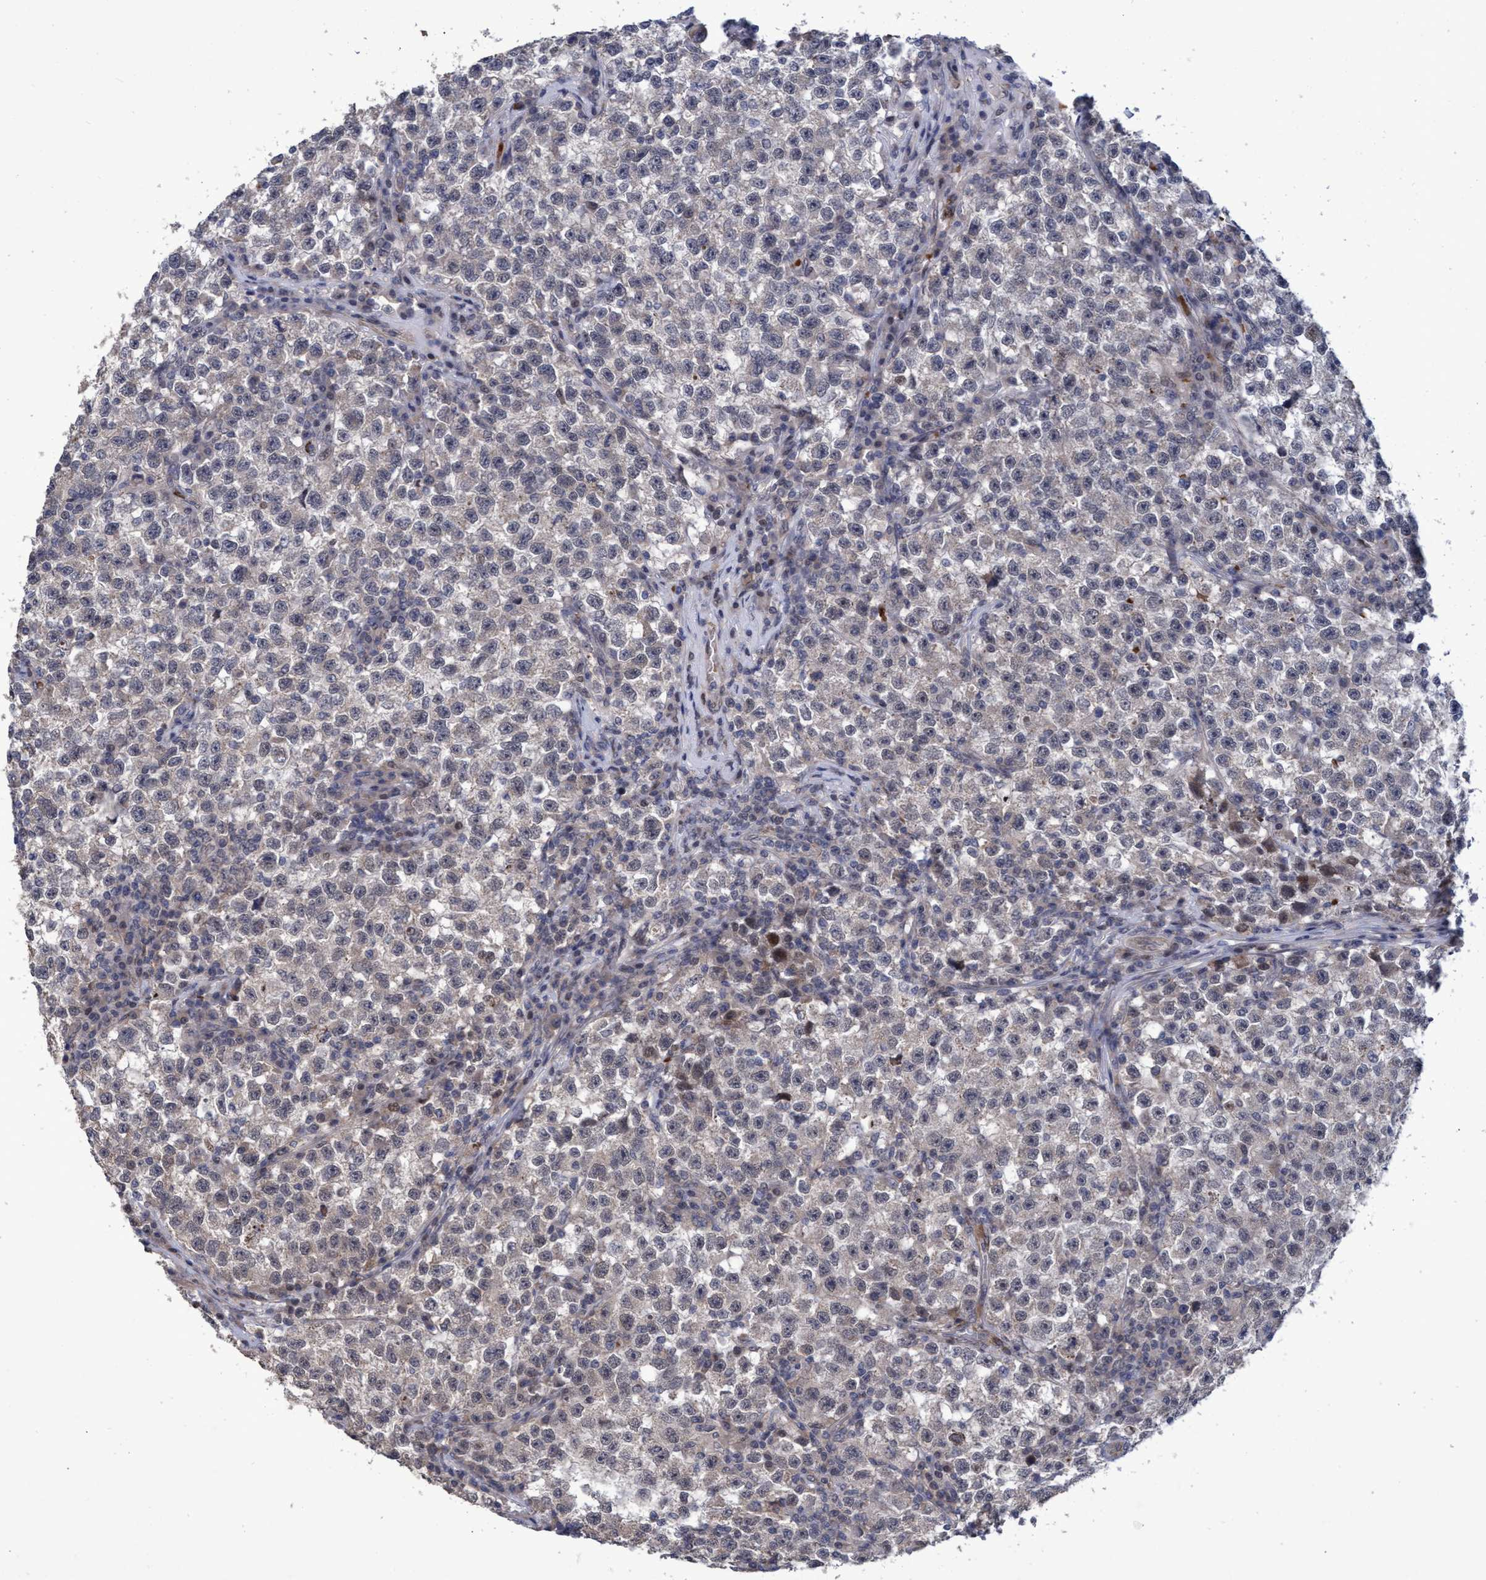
{"staining": {"intensity": "weak", "quantity": "<25%", "location": "cytoplasmic/membranous"}, "tissue": "testis cancer", "cell_type": "Tumor cells", "image_type": "cancer", "snomed": [{"axis": "morphology", "description": "Seminoma, NOS"}, {"axis": "topography", "description": "Testis"}], "caption": "High power microscopy image of an IHC image of testis seminoma, revealing no significant staining in tumor cells.", "gene": "ZNF750", "patient": {"sex": "male", "age": 22}}